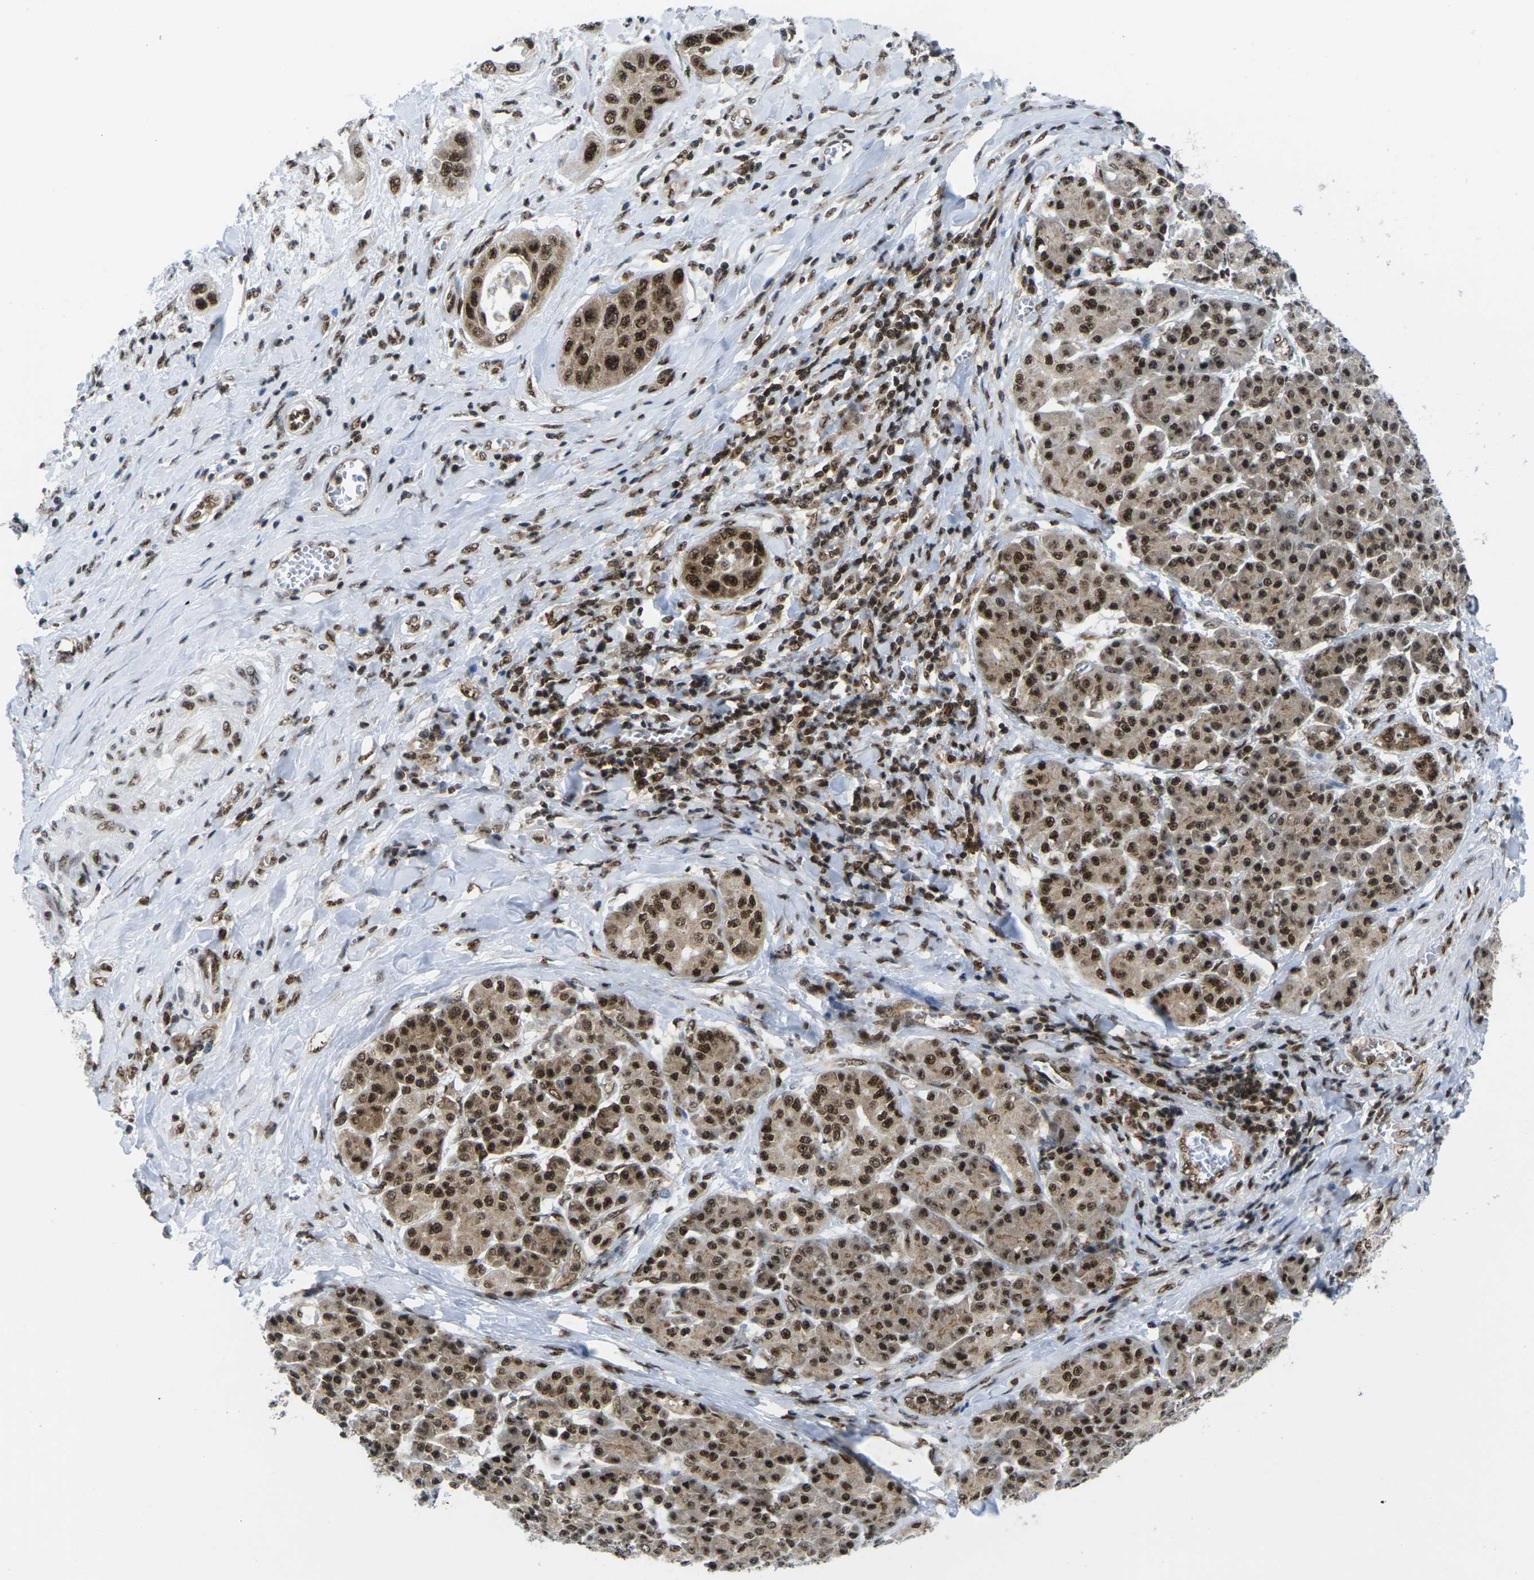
{"staining": {"intensity": "strong", "quantity": ">75%", "location": "nuclear"}, "tissue": "pancreatic cancer", "cell_type": "Tumor cells", "image_type": "cancer", "snomed": [{"axis": "morphology", "description": "Adenocarcinoma, NOS"}, {"axis": "topography", "description": "Pancreas"}], "caption": "DAB (3,3'-diaminobenzidine) immunohistochemical staining of pancreatic cancer displays strong nuclear protein expression in about >75% of tumor cells.", "gene": "MAGOH", "patient": {"sex": "female", "age": 70}}